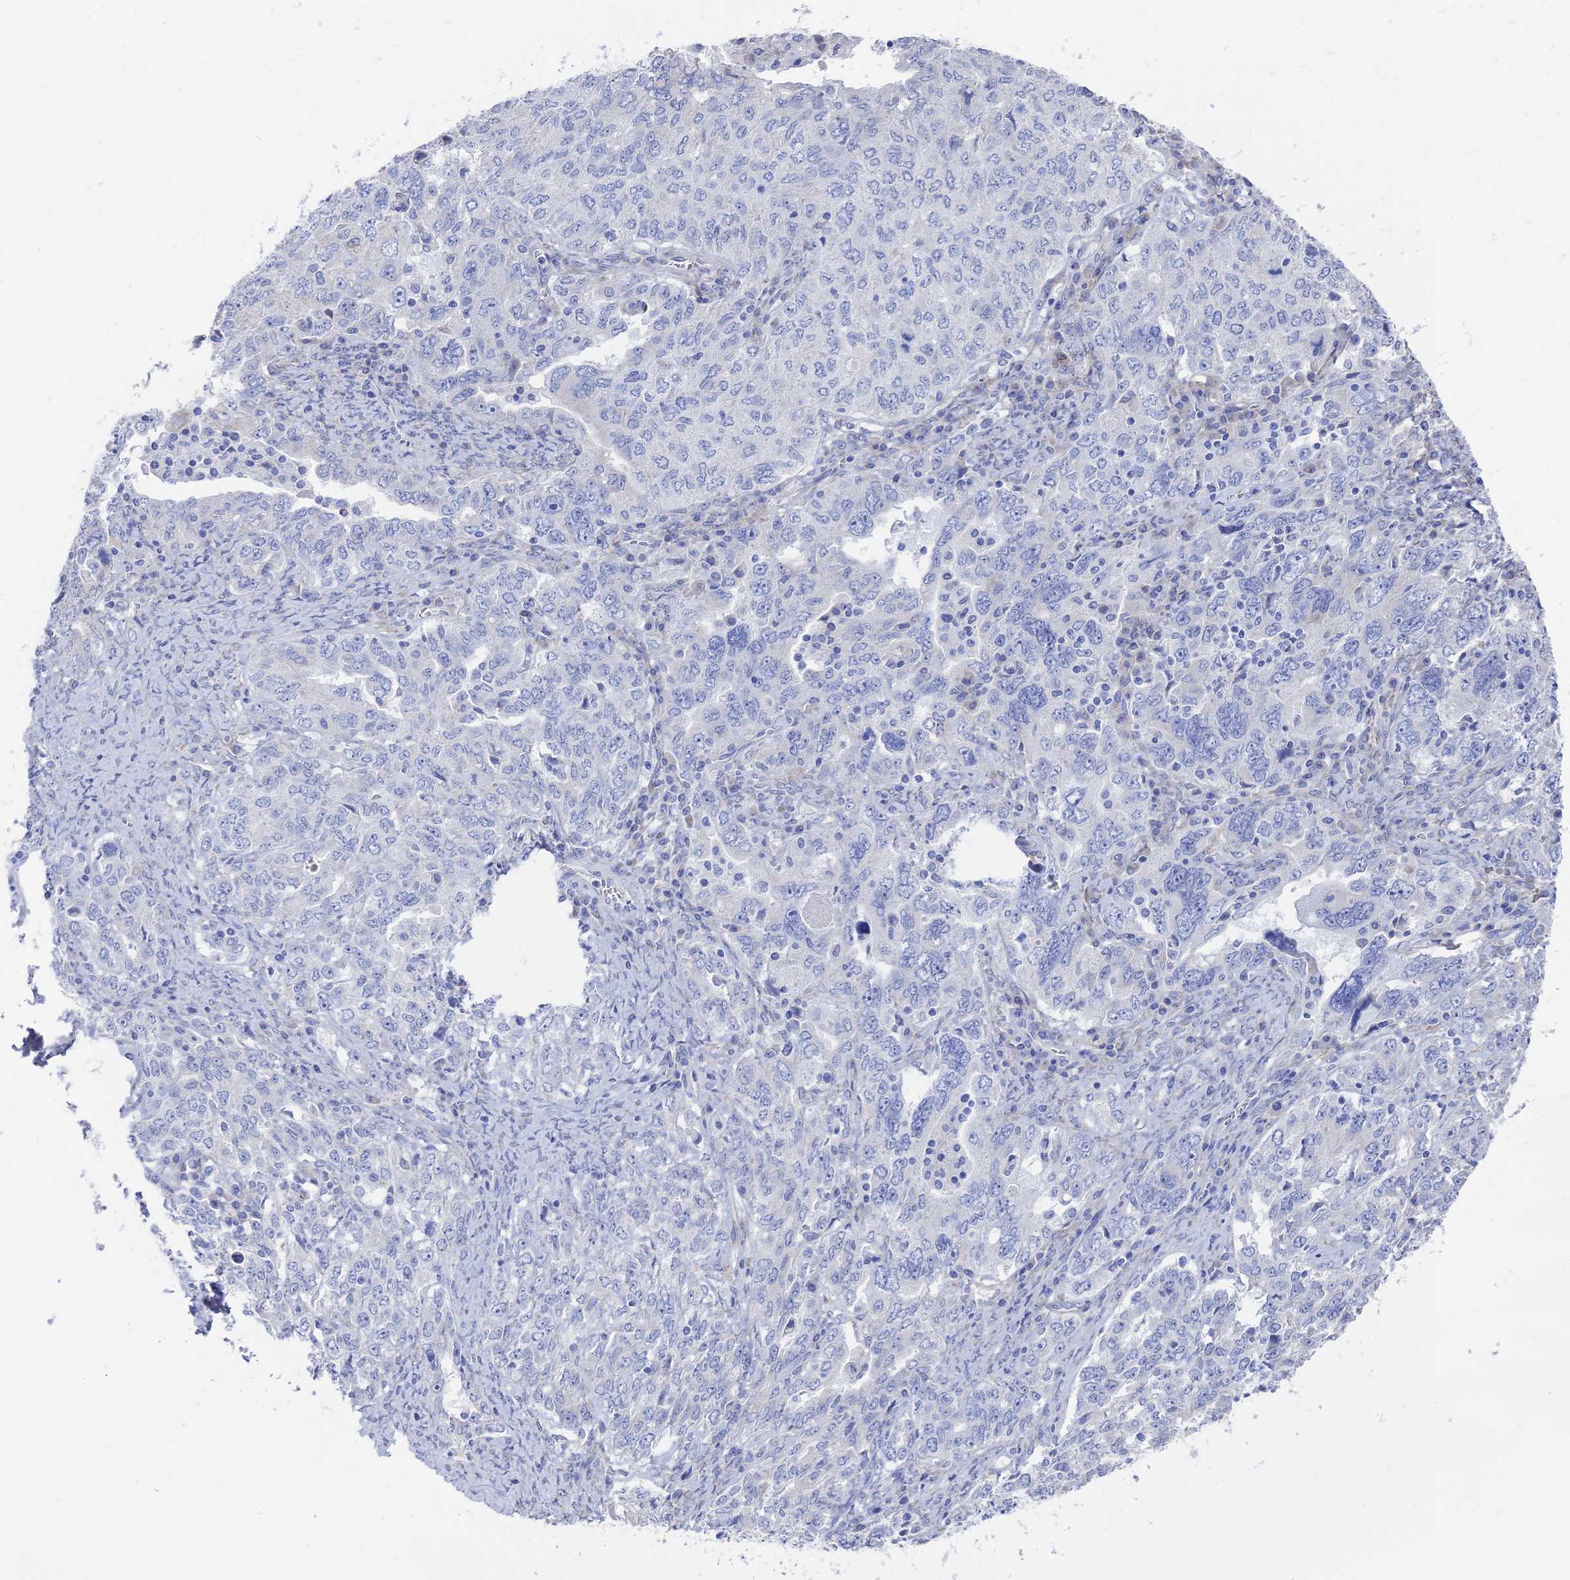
{"staining": {"intensity": "negative", "quantity": "none", "location": "none"}, "tissue": "ovarian cancer", "cell_type": "Tumor cells", "image_type": "cancer", "snomed": [{"axis": "morphology", "description": "Carcinoma, endometroid"}, {"axis": "topography", "description": "Ovary"}], "caption": "High power microscopy micrograph of an IHC image of ovarian cancer, revealing no significant staining in tumor cells. (Brightfield microscopy of DAB immunohistochemistry (IHC) at high magnification).", "gene": "TNNT3", "patient": {"sex": "female", "age": 62}}